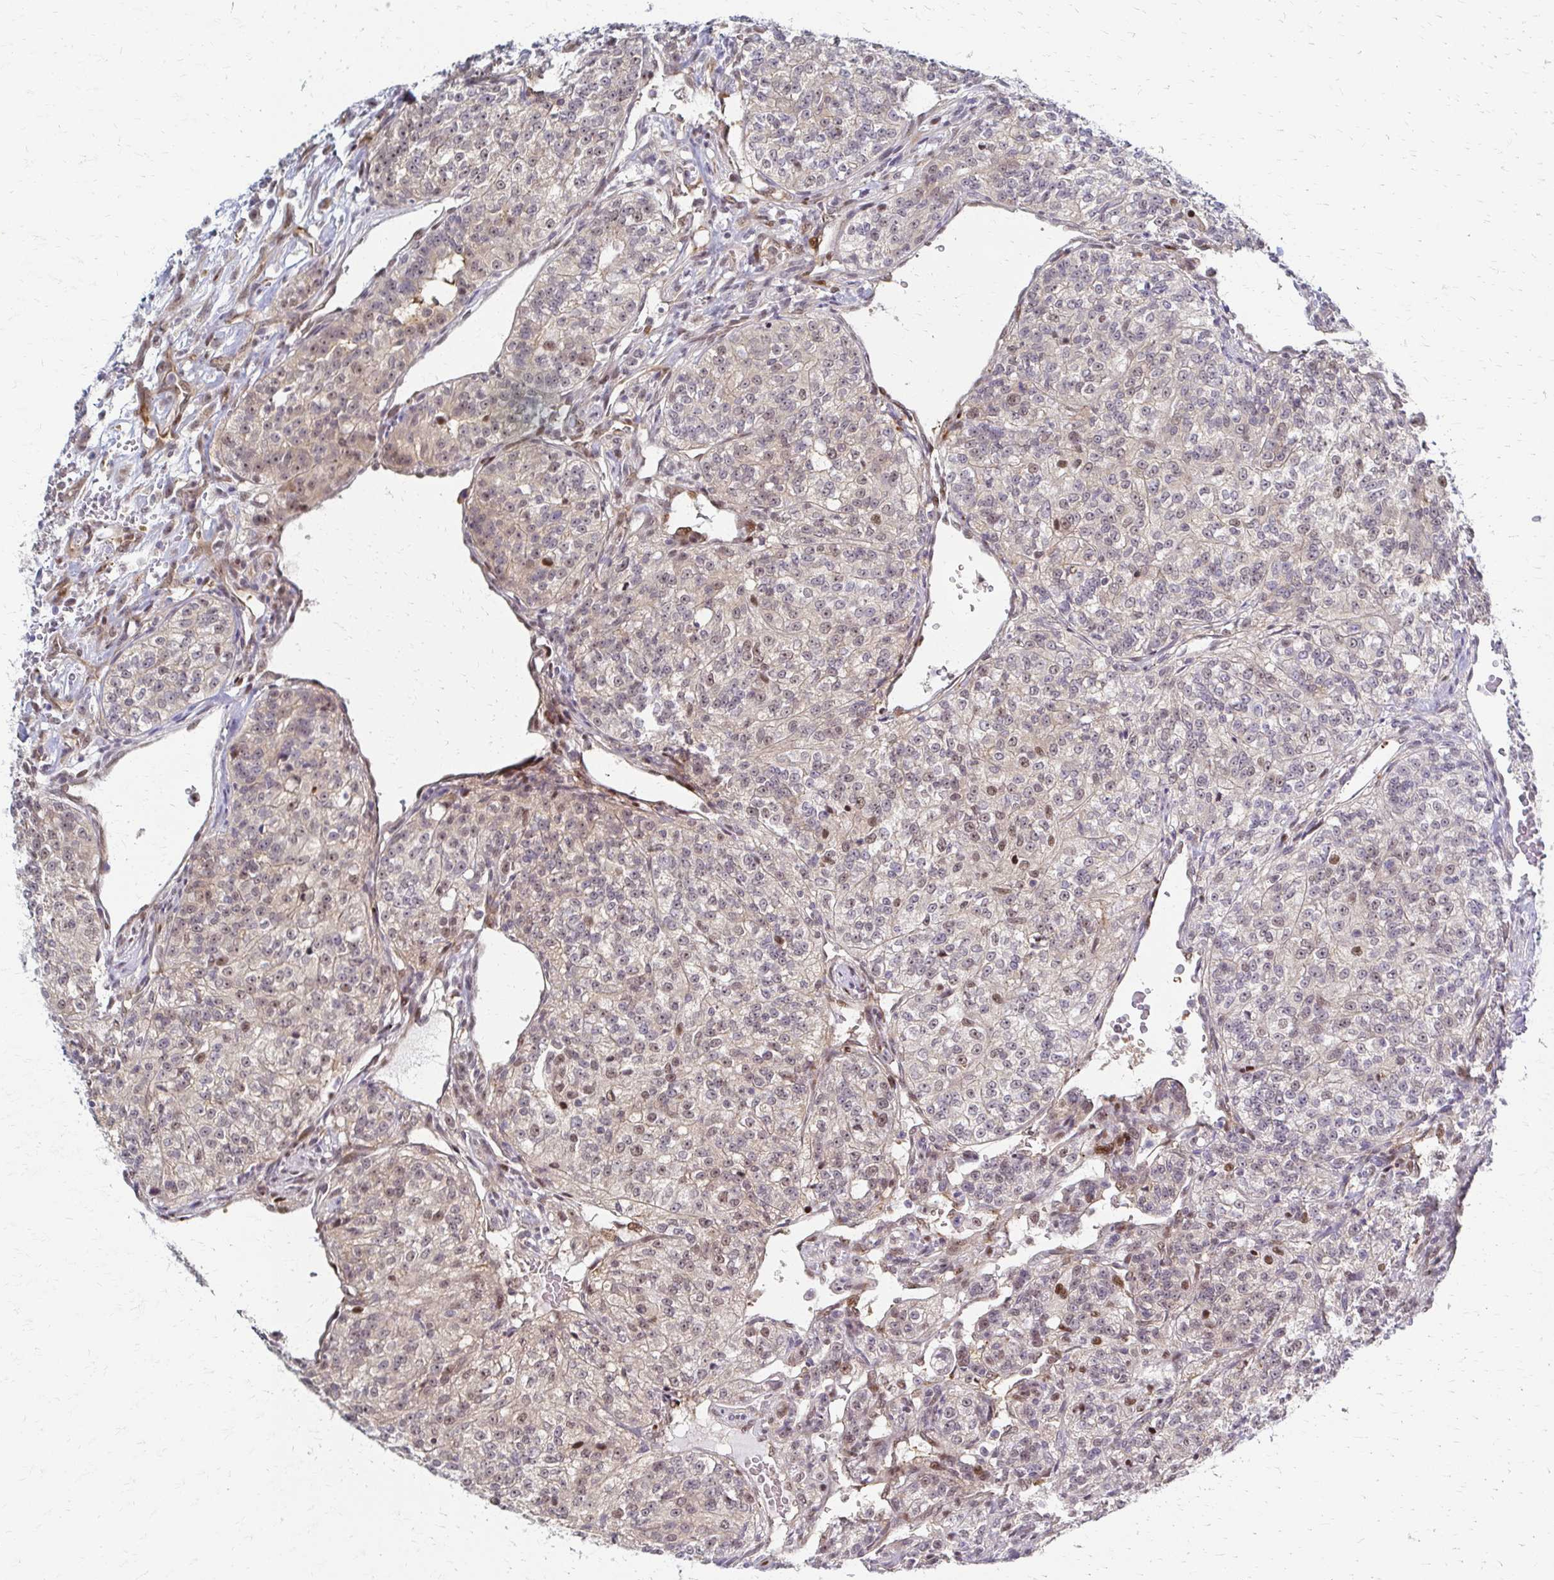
{"staining": {"intensity": "weak", "quantity": "25%-75%", "location": "cytoplasmic/membranous,nuclear"}, "tissue": "renal cancer", "cell_type": "Tumor cells", "image_type": "cancer", "snomed": [{"axis": "morphology", "description": "Adenocarcinoma, NOS"}, {"axis": "topography", "description": "Kidney"}], "caption": "High-magnification brightfield microscopy of renal cancer stained with DAB (3,3'-diaminobenzidine) (brown) and counterstained with hematoxylin (blue). tumor cells exhibit weak cytoplasmic/membranous and nuclear staining is appreciated in about25%-75% of cells. The protein of interest is stained brown, and the nuclei are stained in blue (DAB (3,3'-diaminobenzidine) IHC with brightfield microscopy, high magnification).", "gene": "PSMD7", "patient": {"sex": "female", "age": 63}}